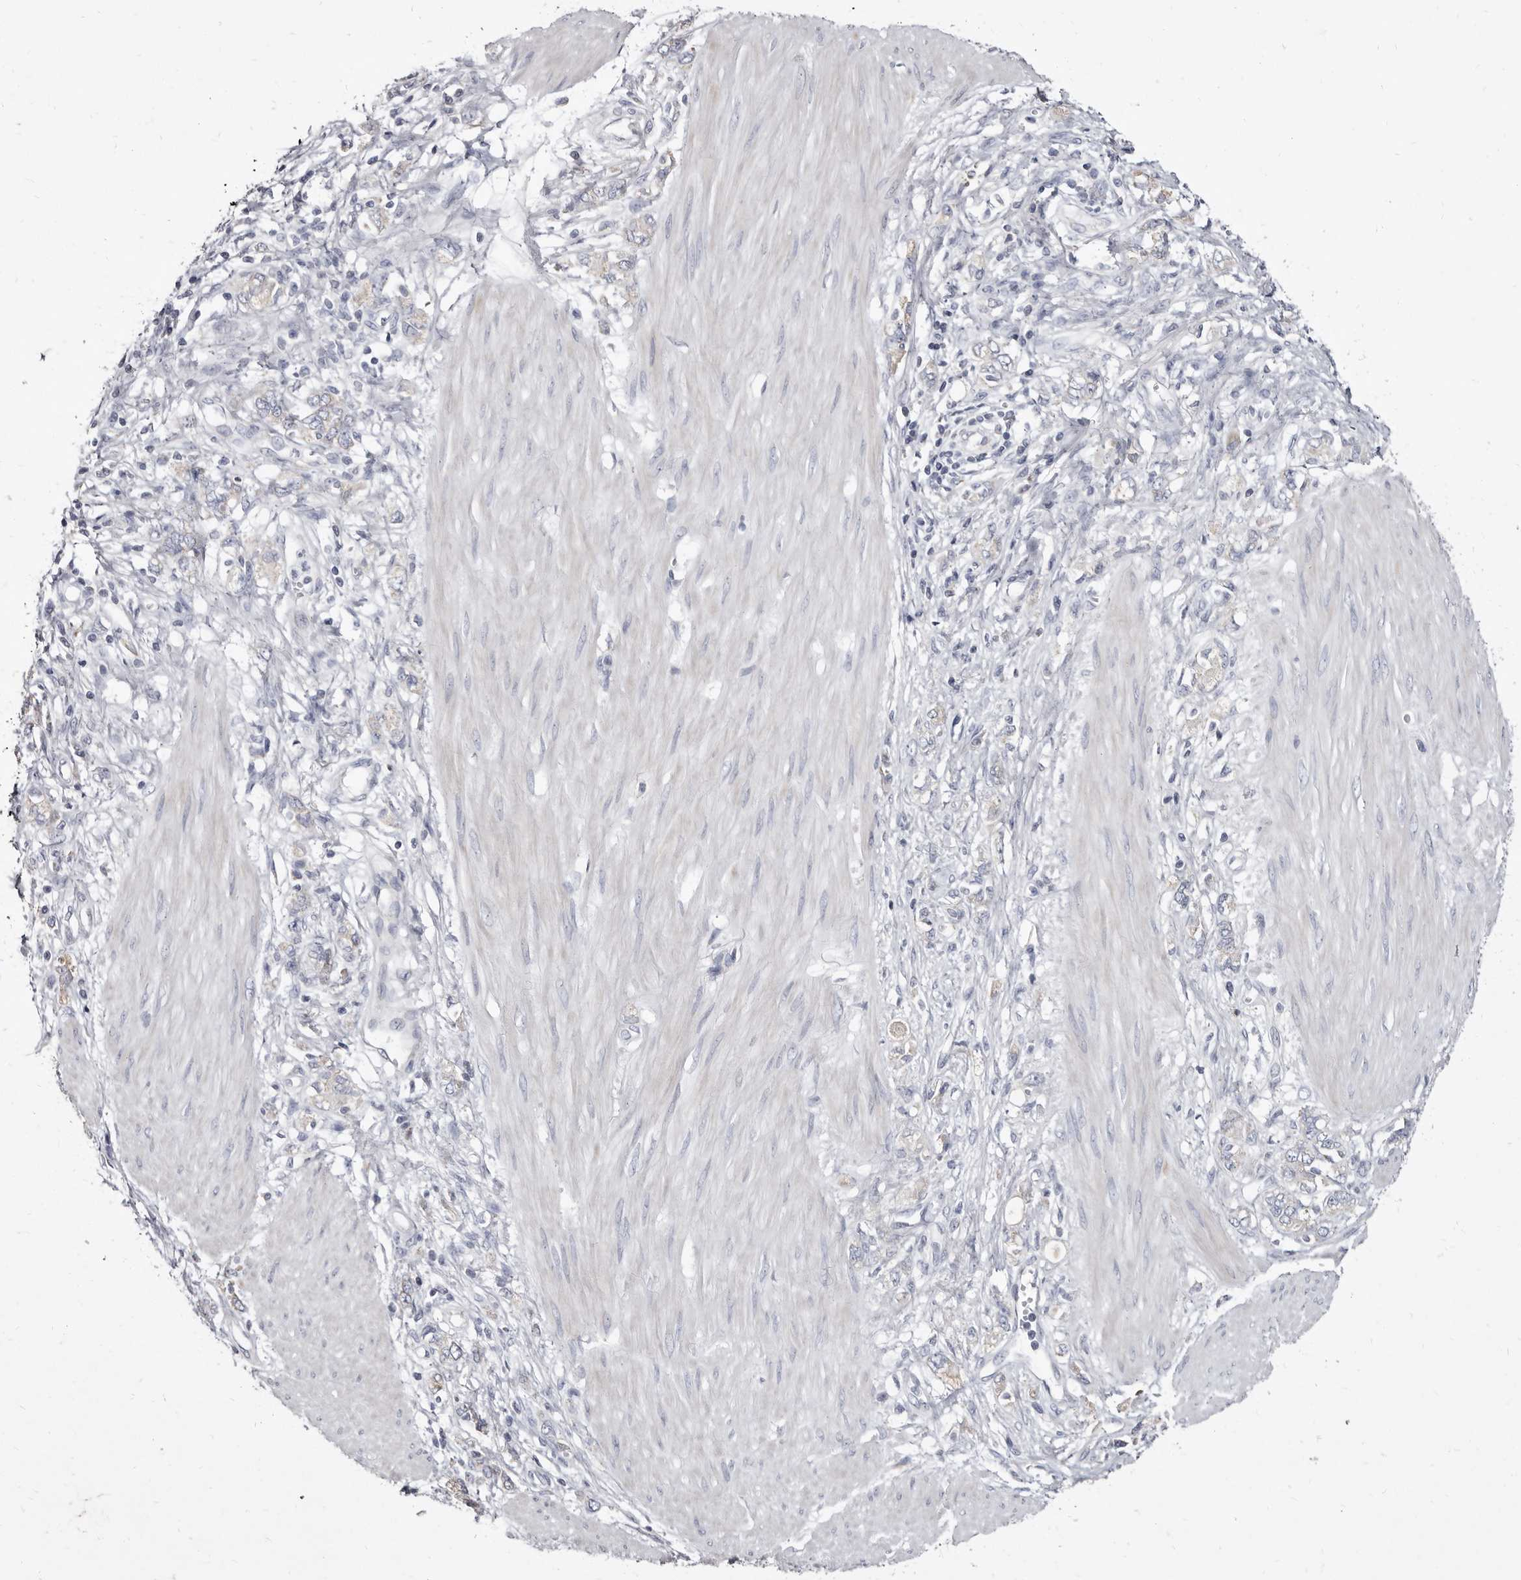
{"staining": {"intensity": "negative", "quantity": "none", "location": "none"}, "tissue": "stomach cancer", "cell_type": "Tumor cells", "image_type": "cancer", "snomed": [{"axis": "morphology", "description": "Adenocarcinoma, NOS"}, {"axis": "topography", "description": "Stomach"}], "caption": "DAB immunohistochemical staining of human stomach cancer (adenocarcinoma) reveals no significant positivity in tumor cells. (Stains: DAB (3,3'-diaminobenzidine) immunohistochemistry with hematoxylin counter stain, Microscopy: brightfield microscopy at high magnification).", "gene": "CYP2E1", "patient": {"sex": "female", "age": 76}}